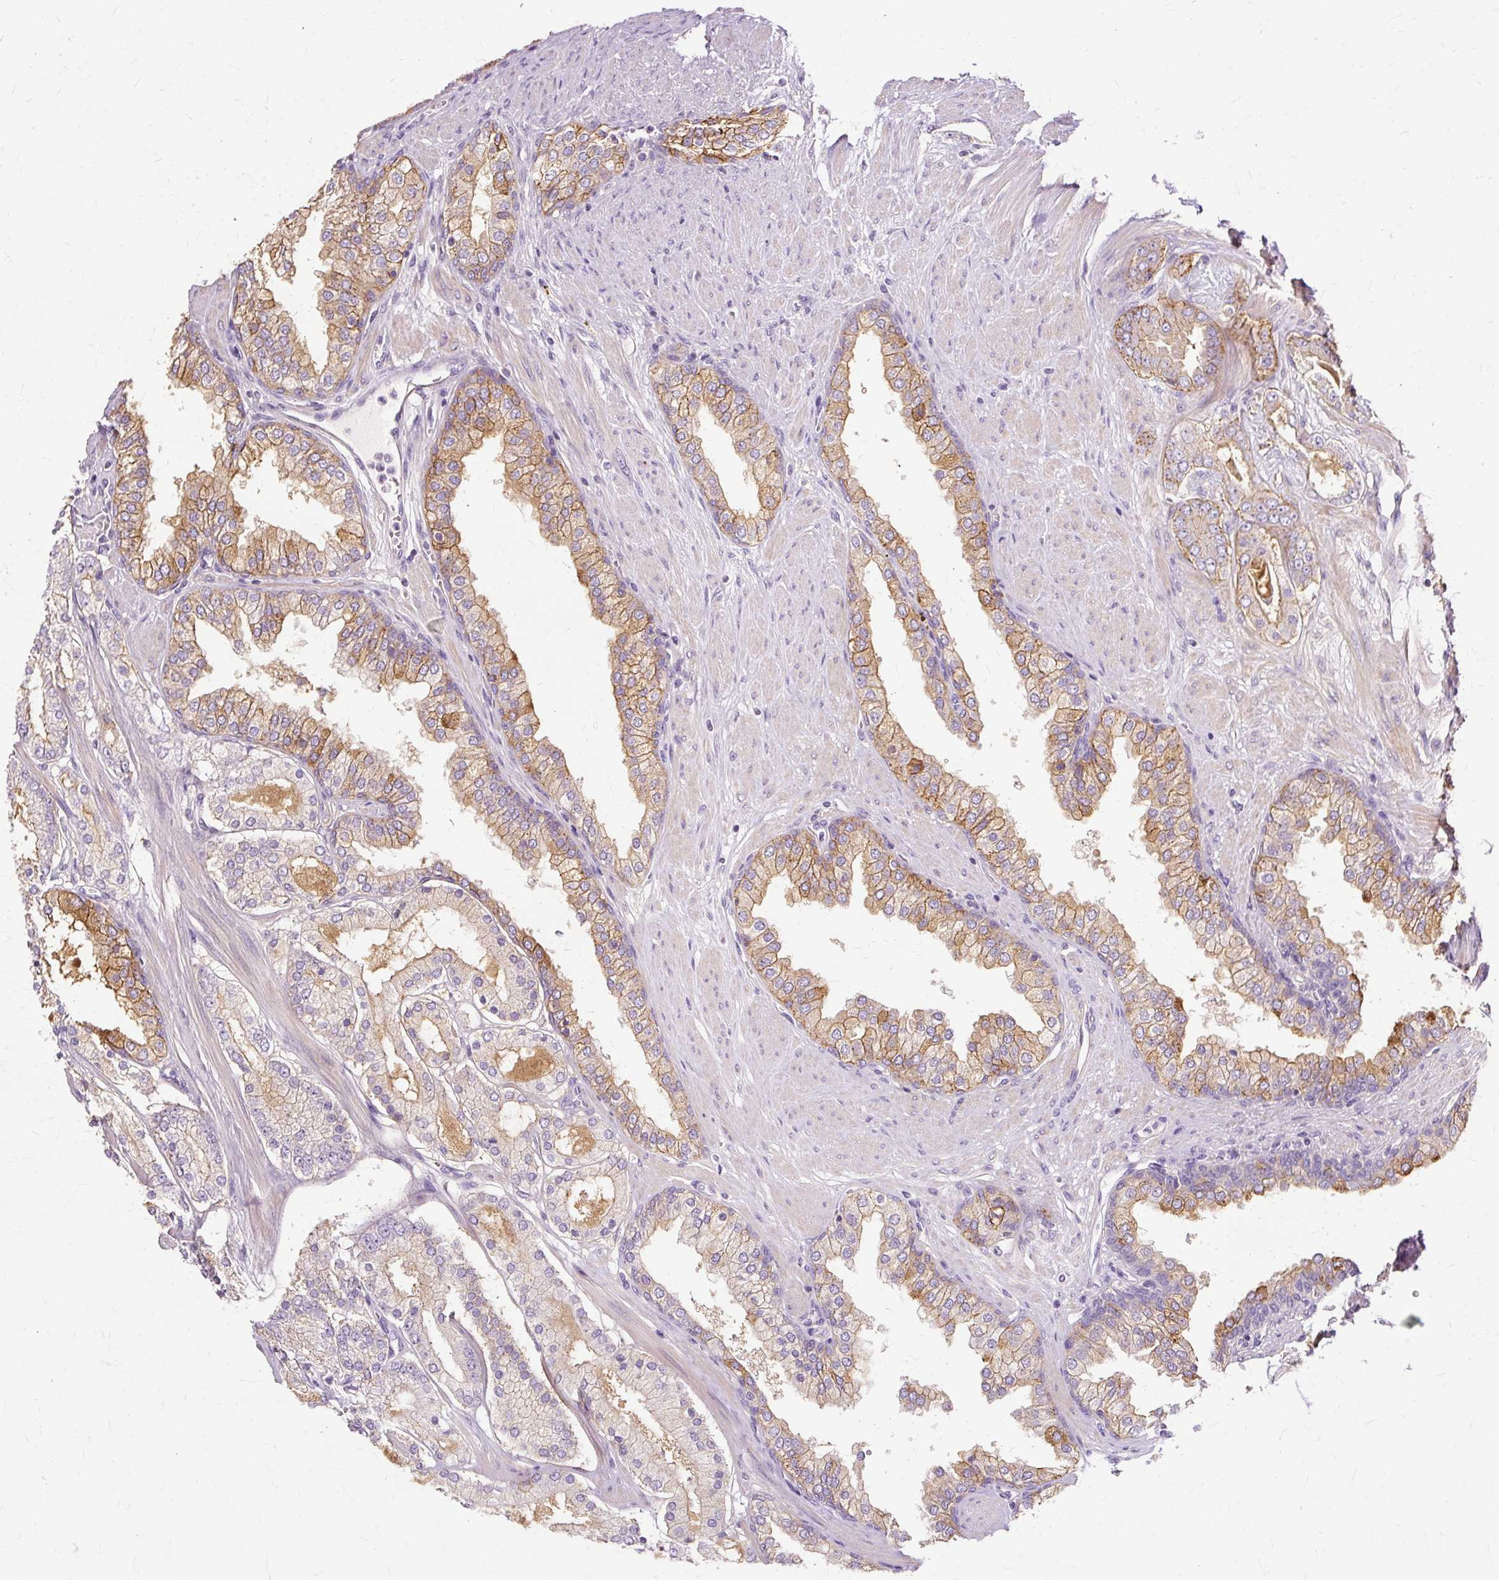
{"staining": {"intensity": "moderate", "quantity": "25%-75%", "location": "cytoplasmic/membranous"}, "tissue": "prostate cancer", "cell_type": "Tumor cells", "image_type": "cancer", "snomed": [{"axis": "morphology", "description": "Adenocarcinoma, Low grade"}, {"axis": "topography", "description": "Prostate"}], "caption": "IHC micrograph of human low-grade adenocarcinoma (prostate) stained for a protein (brown), which reveals medium levels of moderate cytoplasmic/membranous positivity in approximately 25%-75% of tumor cells.", "gene": "TSPAN8", "patient": {"sex": "male", "age": 42}}